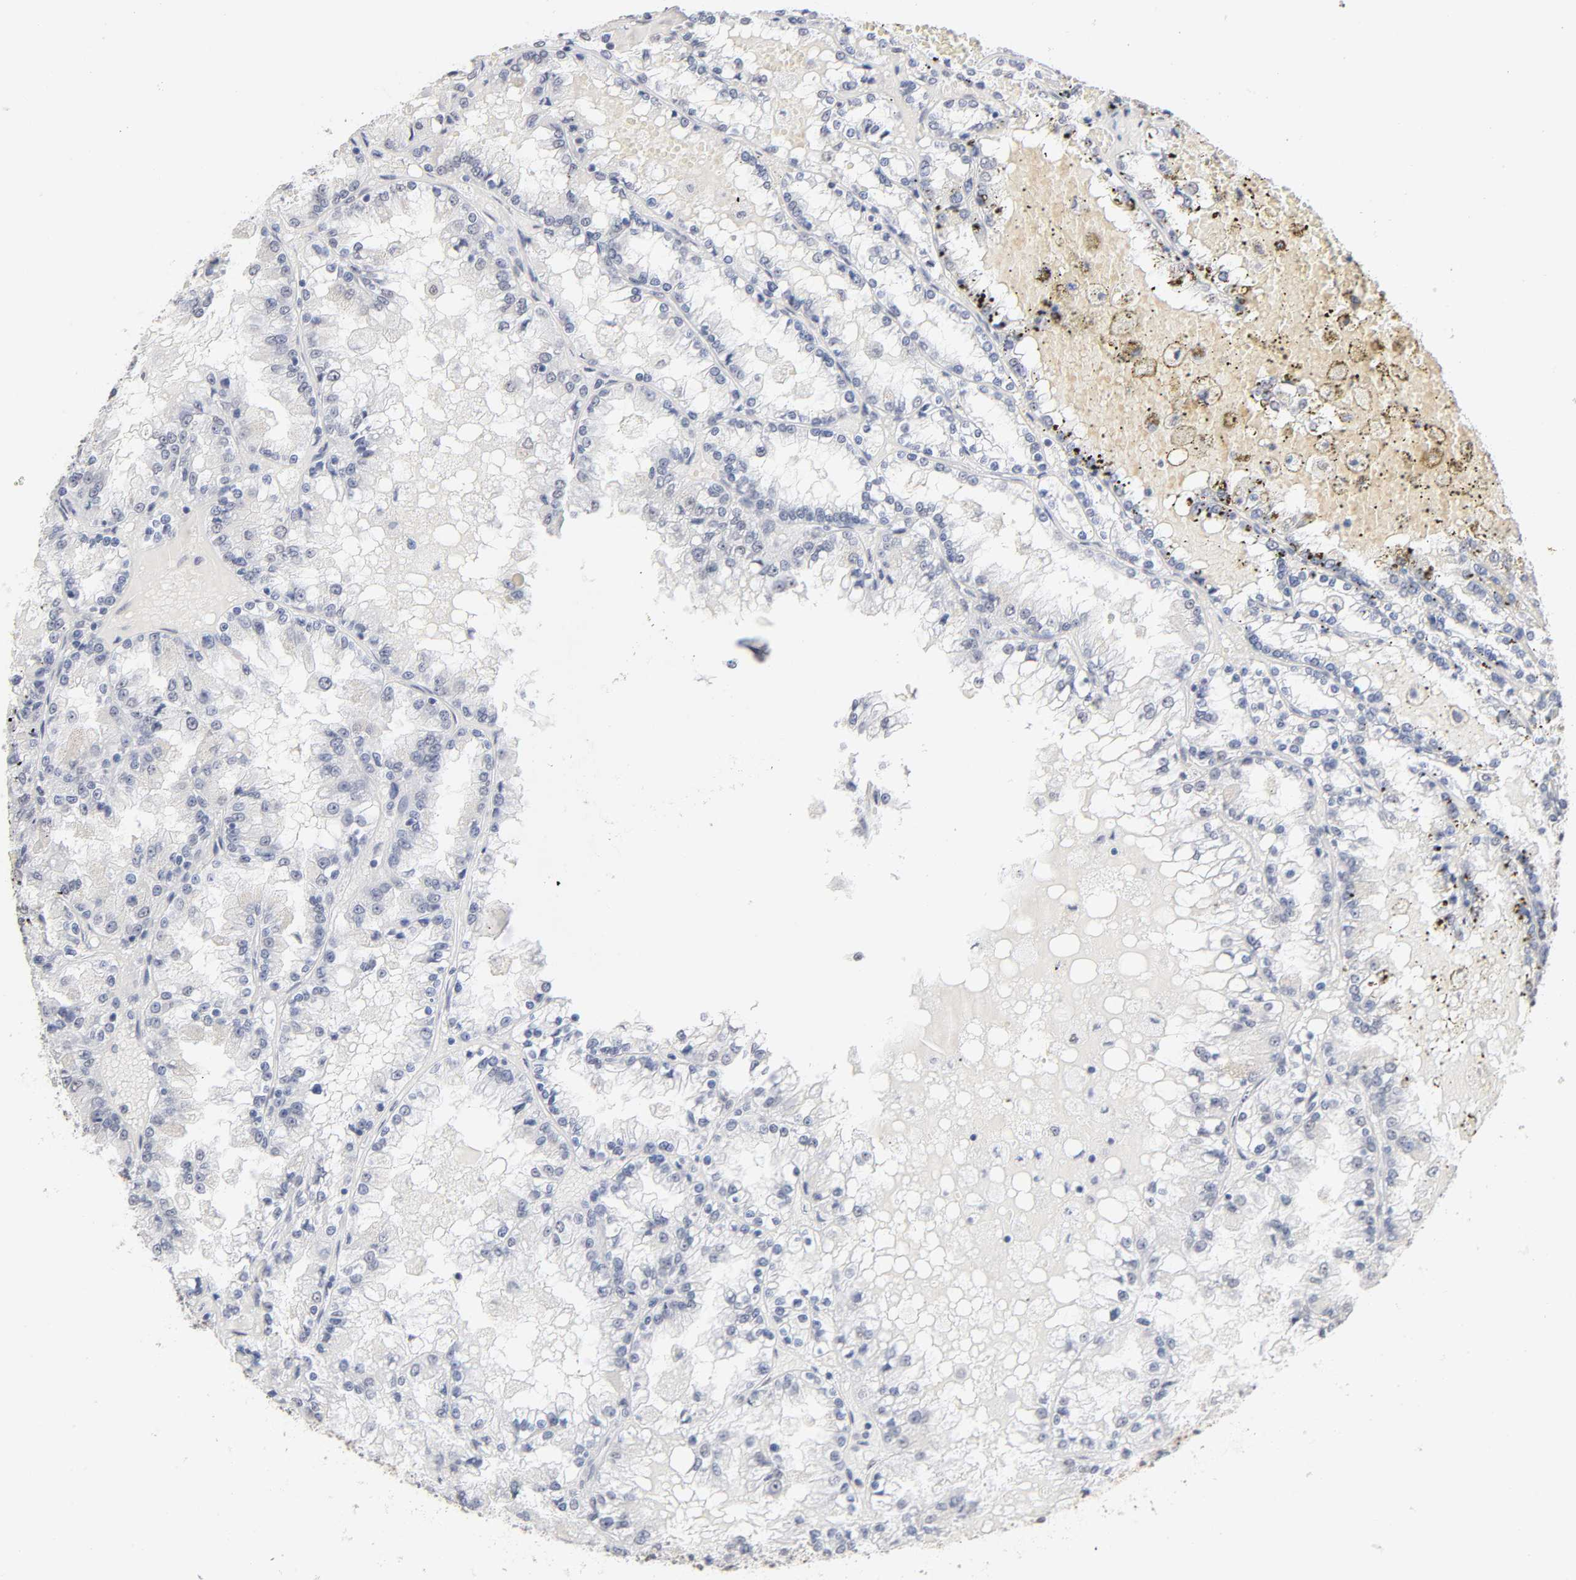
{"staining": {"intensity": "negative", "quantity": "none", "location": "none"}, "tissue": "renal cancer", "cell_type": "Tumor cells", "image_type": "cancer", "snomed": [{"axis": "morphology", "description": "Adenocarcinoma, NOS"}, {"axis": "topography", "description": "Kidney"}], "caption": "Photomicrograph shows no significant protein positivity in tumor cells of renal cancer.", "gene": "CRABP2", "patient": {"sex": "female", "age": 56}}